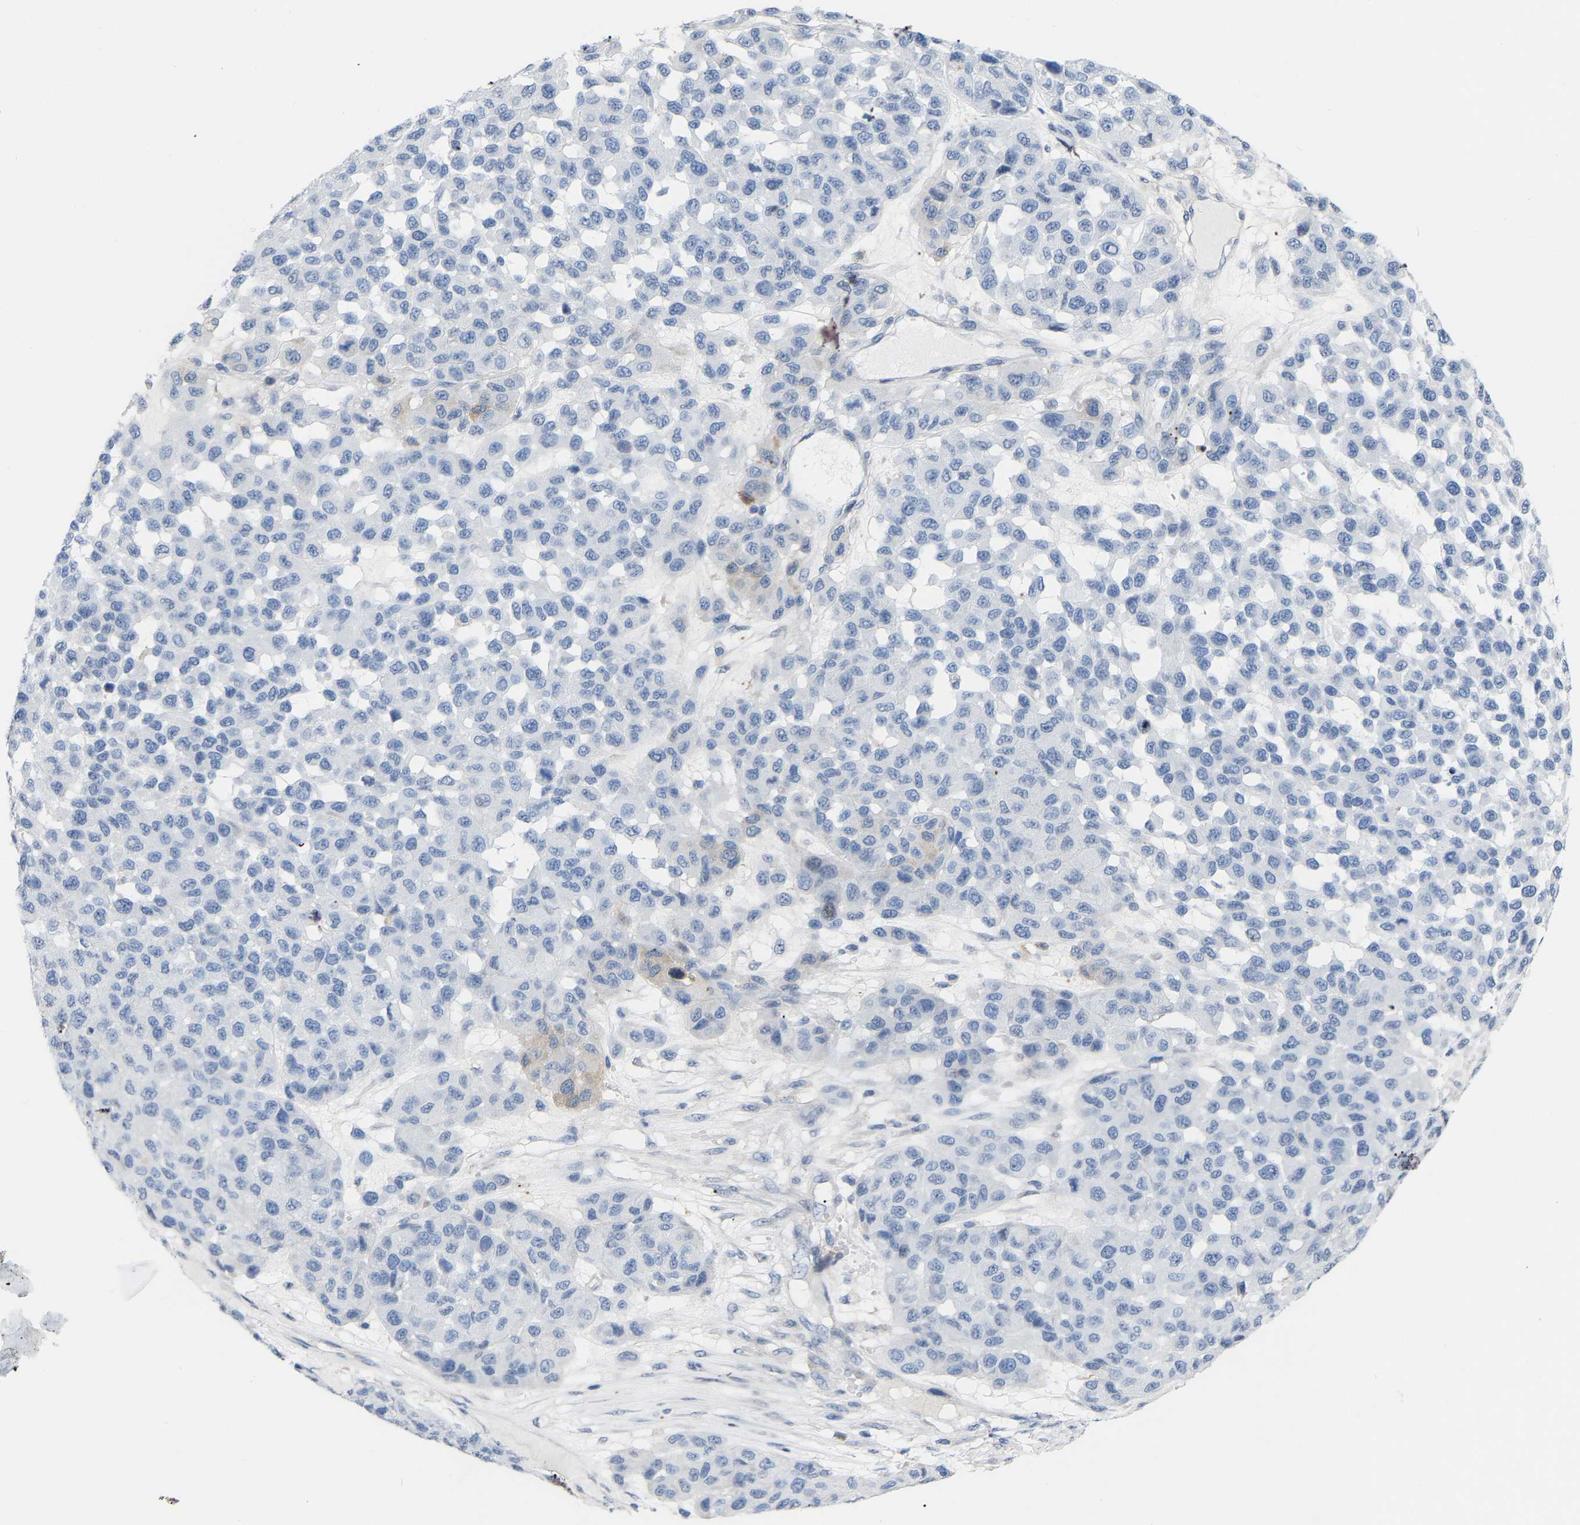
{"staining": {"intensity": "negative", "quantity": "none", "location": "none"}, "tissue": "melanoma", "cell_type": "Tumor cells", "image_type": "cancer", "snomed": [{"axis": "morphology", "description": "Malignant melanoma, NOS"}, {"axis": "topography", "description": "Skin"}], "caption": "The photomicrograph demonstrates no staining of tumor cells in malignant melanoma.", "gene": "ABTB2", "patient": {"sex": "male", "age": 62}}